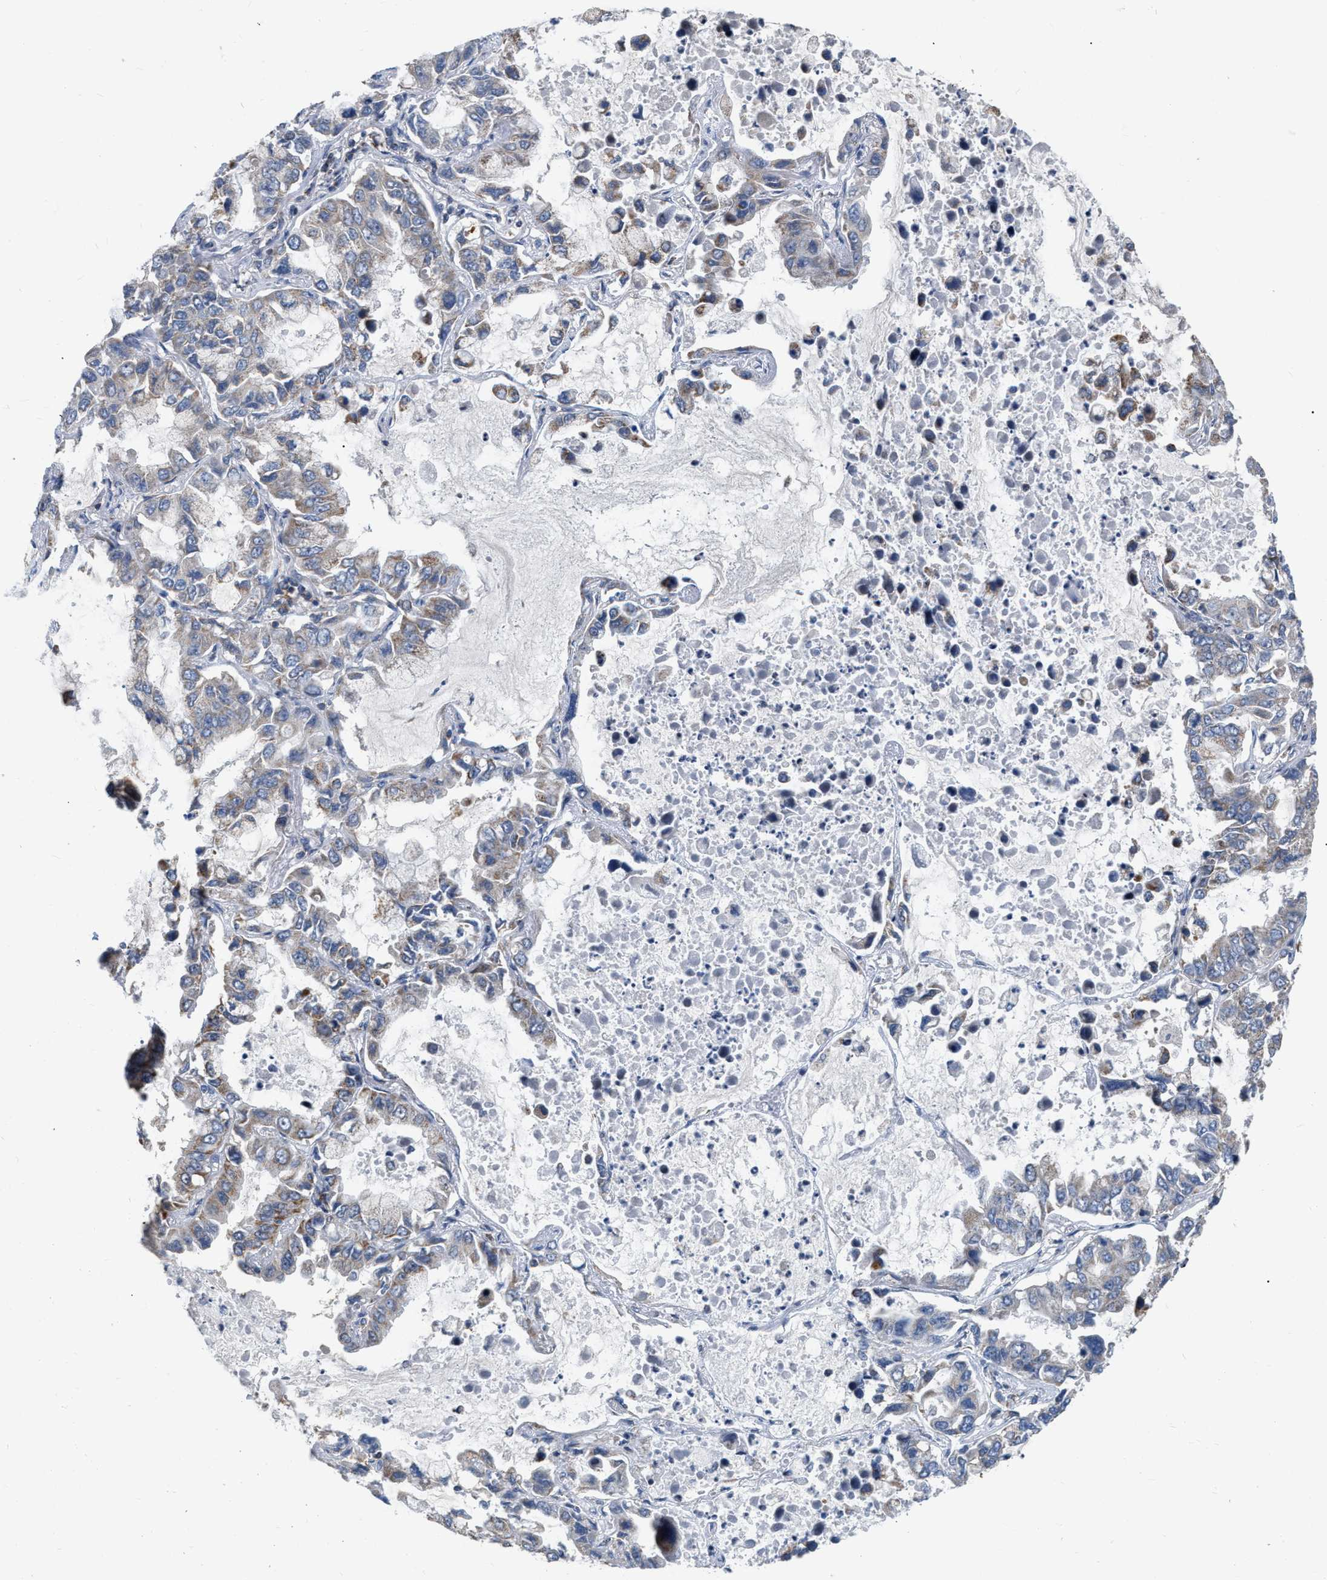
{"staining": {"intensity": "negative", "quantity": "none", "location": "none"}, "tissue": "lung cancer", "cell_type": "Tumor cells", "image_type": "cancer", "snomed": [{"axis": "morphology", "description": "Adenocarcinoma, NOS"}, {"axis": "topography", "description": "Lung"}], "caption": "Tumor cells are negative for brown protein staining in adenocarcinoma (lung).", "gene": "DDX56", "patient": {"sex": "male", "age": 64}}